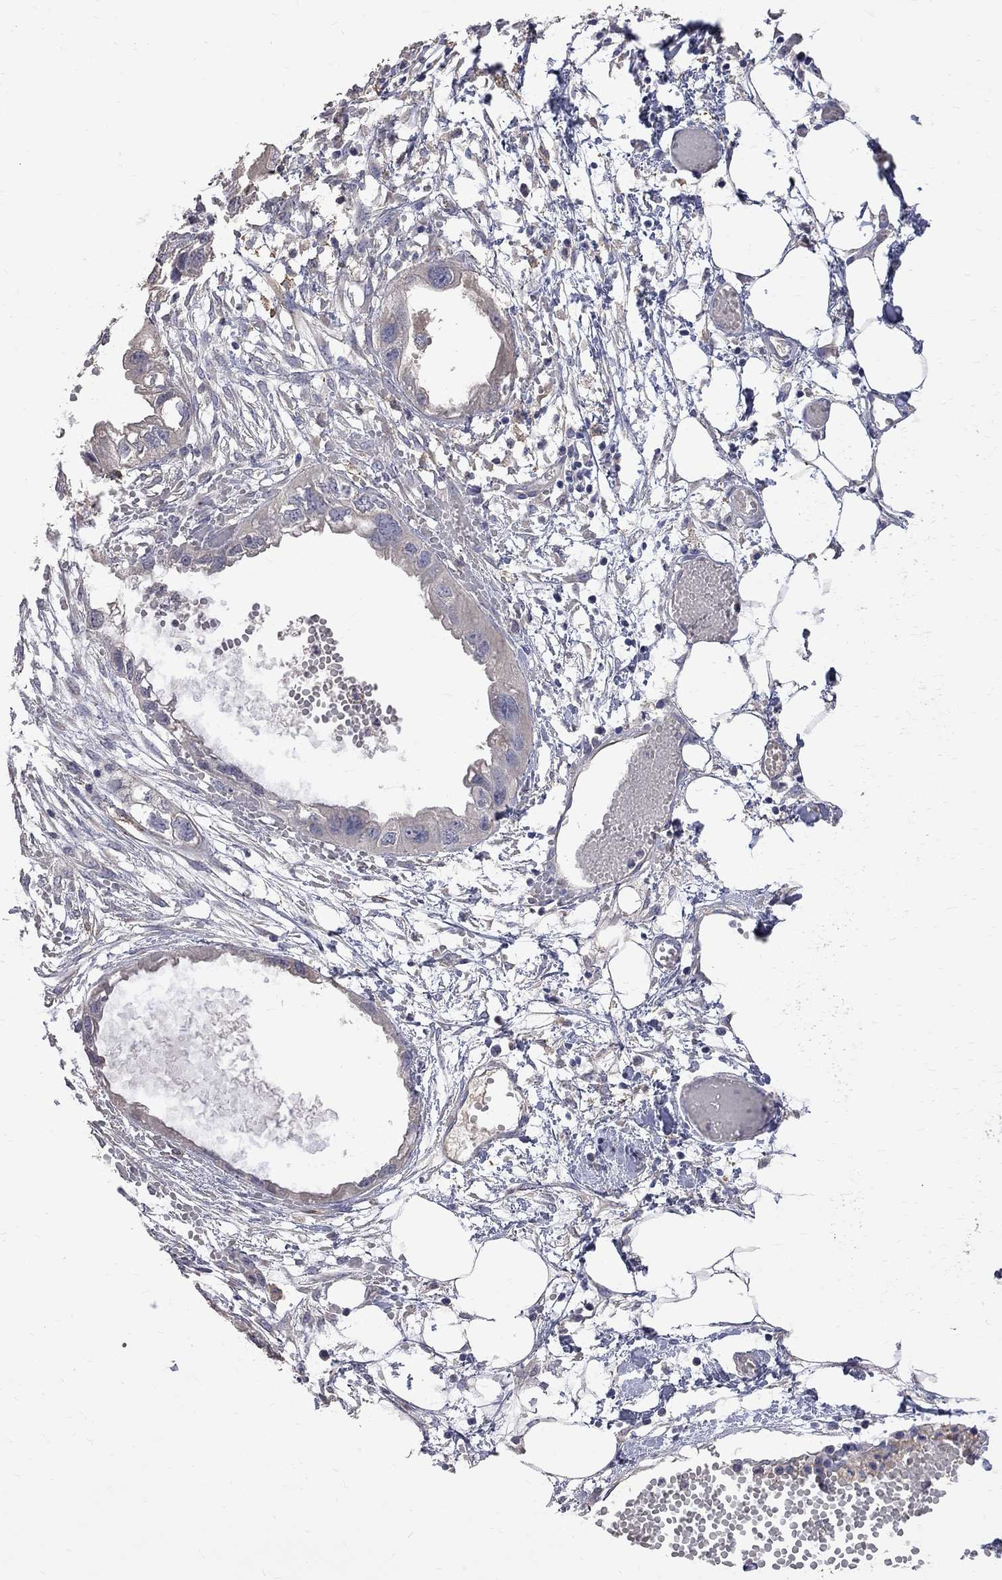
{"staining": {"intensity": "negative", "quantity": "none", "location": "none"}, "tissue": "endometrial cancer", "cell_type": "Tumor cells", "image_type": "cancer", "snomed": [{"axis": "morphology", "description": "Adenocarcinoma, NOS"}, {"axis": "morphology", "description": "Adenocarcinoma, metastatic, NOS"}, {"axis": "topography", "description": "Adipose tissue"}, {"axis": "topography", "description": "Endometrium"}], "caption": "DAB (3,3'-diaminobenzidine) immunohistochemical staining of endometrial metastatic adenocarcinoma shows no significant expression in tumor cells. Brightfield microscopy of immunohistochemistry stained with DAB (brown) and hematoxylin (blue), captured at high magnification.", "gene": "CKAP2", "patient": {"sex": "female", "age": 67}}